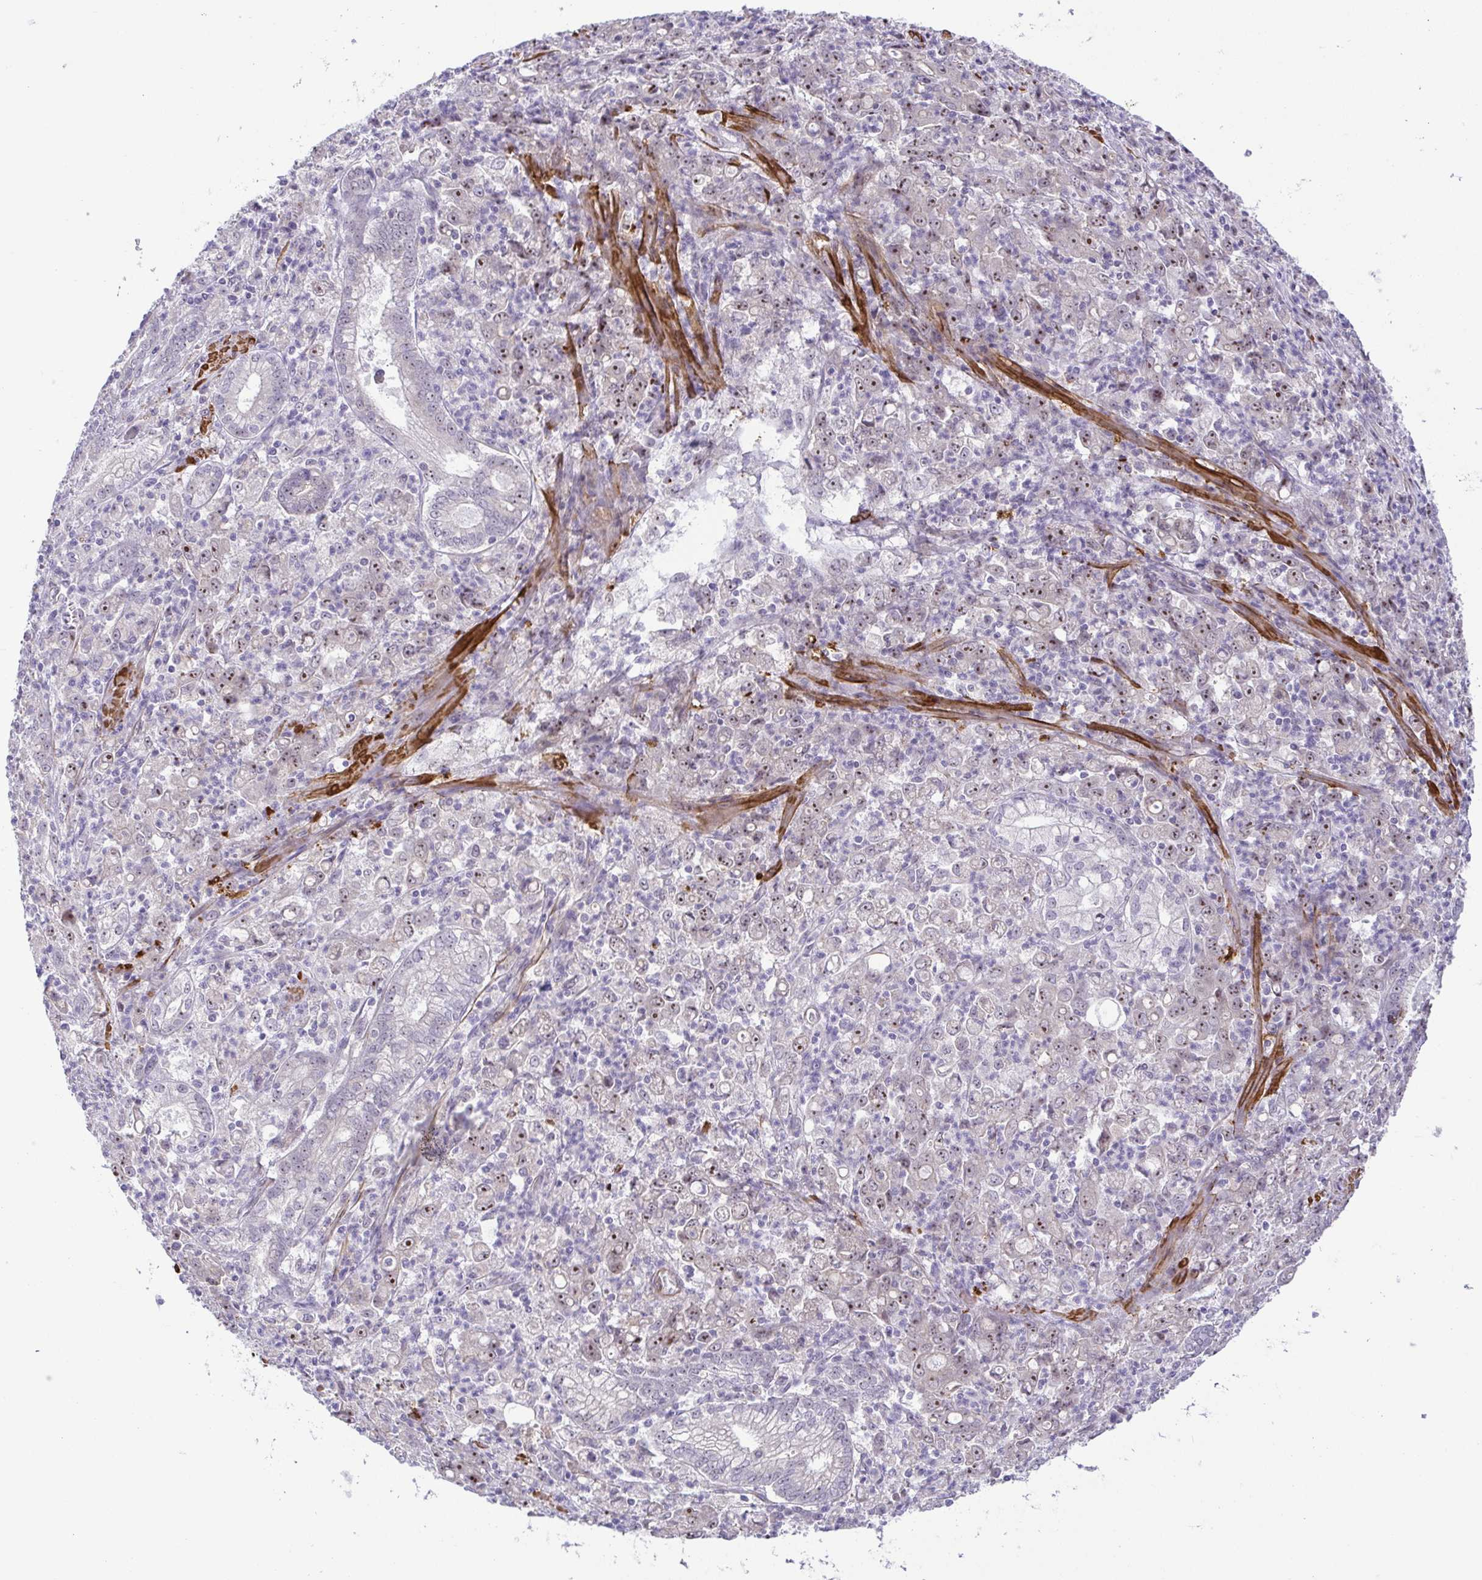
{"staining": {"intensity": "weak", "quantity": "25%-75%", "location": "nuclear"}, "tissue": "stomach cancer", "cell_type": "Tumor cells", "image_type": "cancer", "snomed": [{"axis": "morphology", "description": "Adenocarcinoma, NOS"}, {"axis": "topography", "description": "Stomach, lower"}], "caption": "Immunohistochemical staining of human stomach adenocarcinoma reveals weak nuclear protein positivity in about 25%-75% of tumor cells.", "gene": "RSL24D1", "patient": {"sex": "female", "age": 71}}